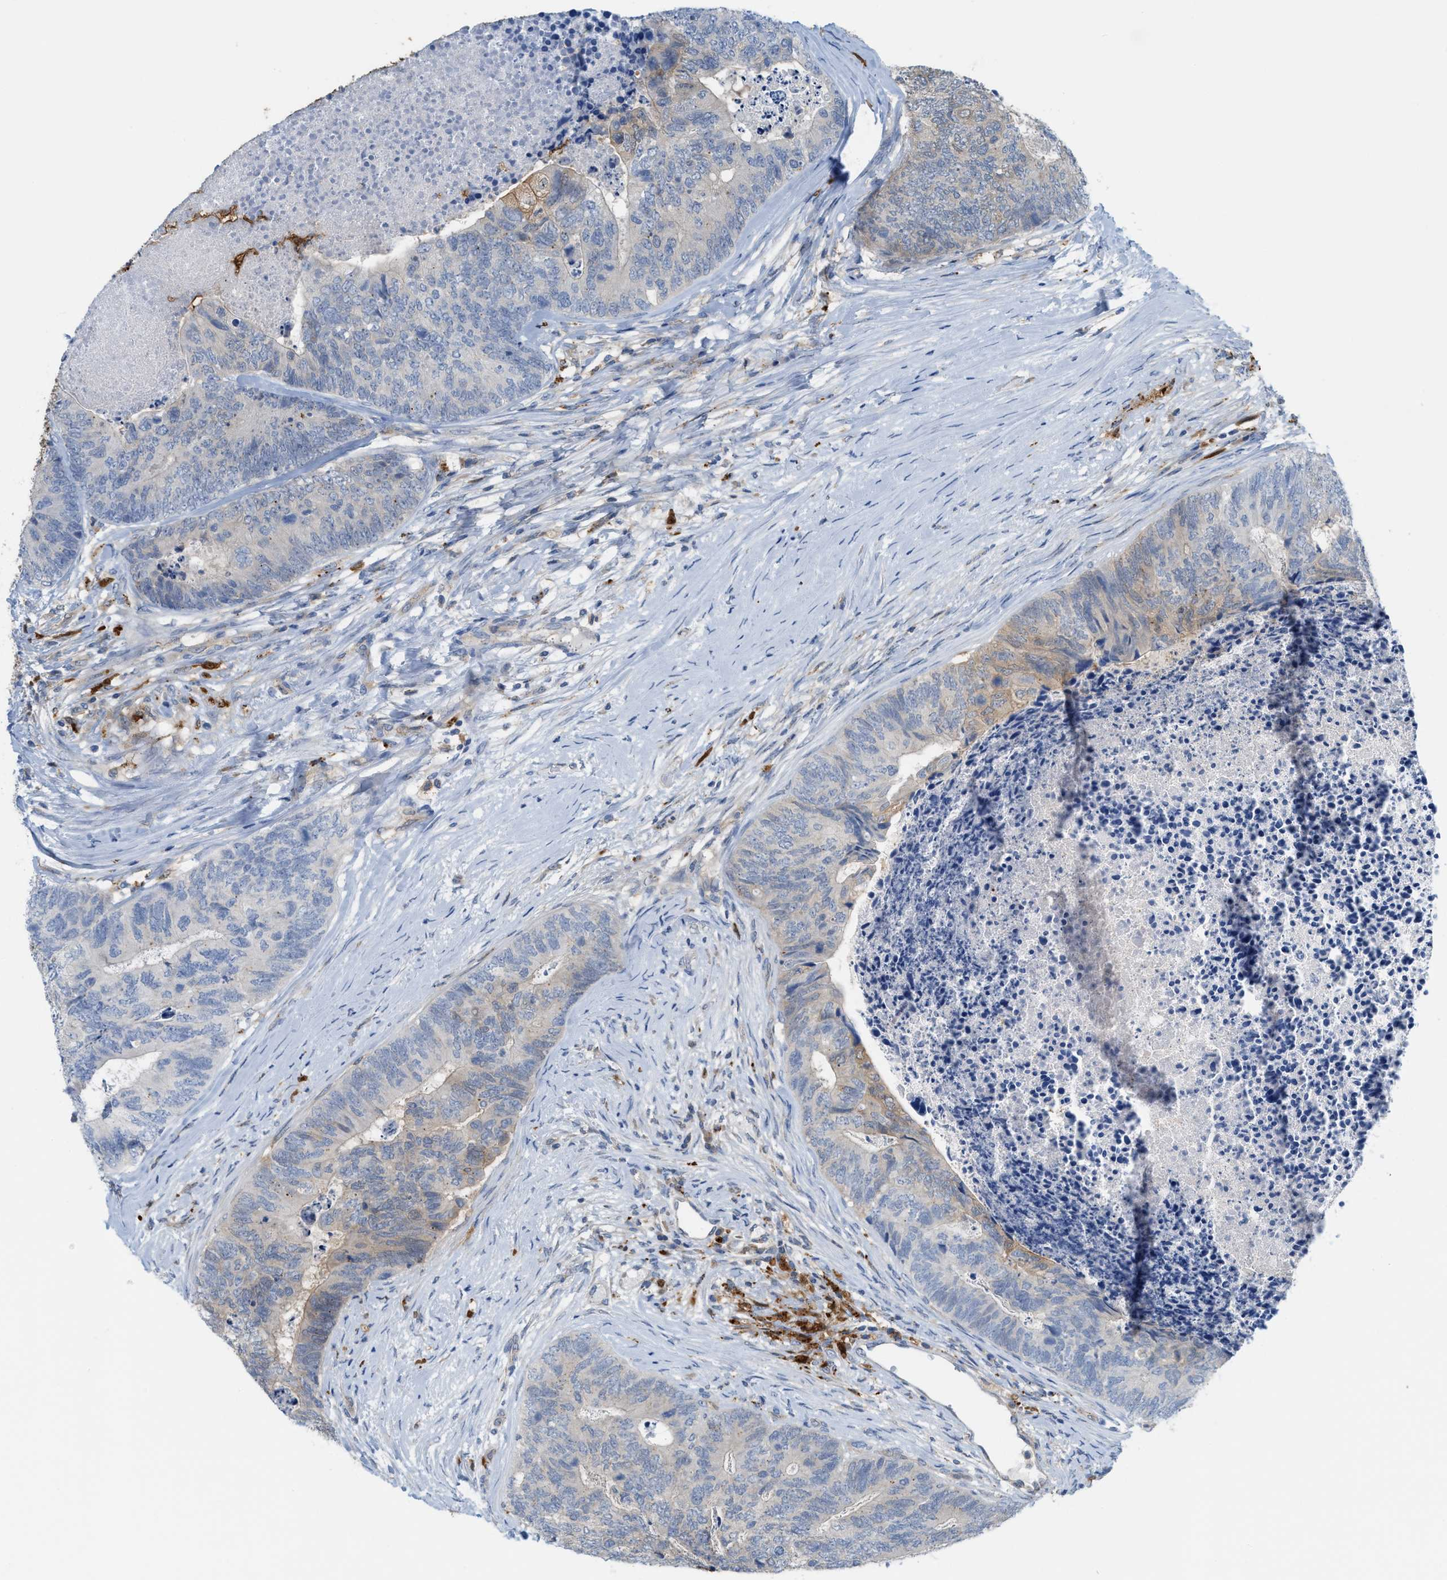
{"staining": {"intensity": "weak", "quantity": "<25%", "location": "cytoplasmic/membranous"}, "tissue": "colorectal cancer", "cell_type": "Tumor cells", "image_type": "cancer", "snomed": [{"axis": "morphology", "description": "Adenocarcinoma, NOS"}, {"axis": "topography", "description": "Colon"}], "caption": "Immunohistochemical staining of colorectal adenocarcinoma shows no significant positivity in tumor cells. The staining was performed using DAB (3,3'-diaminobenzidine) to visualize the protein expression in brown, while the nuclei were stained in blue with hematoxylin (Magnification: 20x).", "gene": "CSTB", "patient": {"sex": "female", "age": 67}}